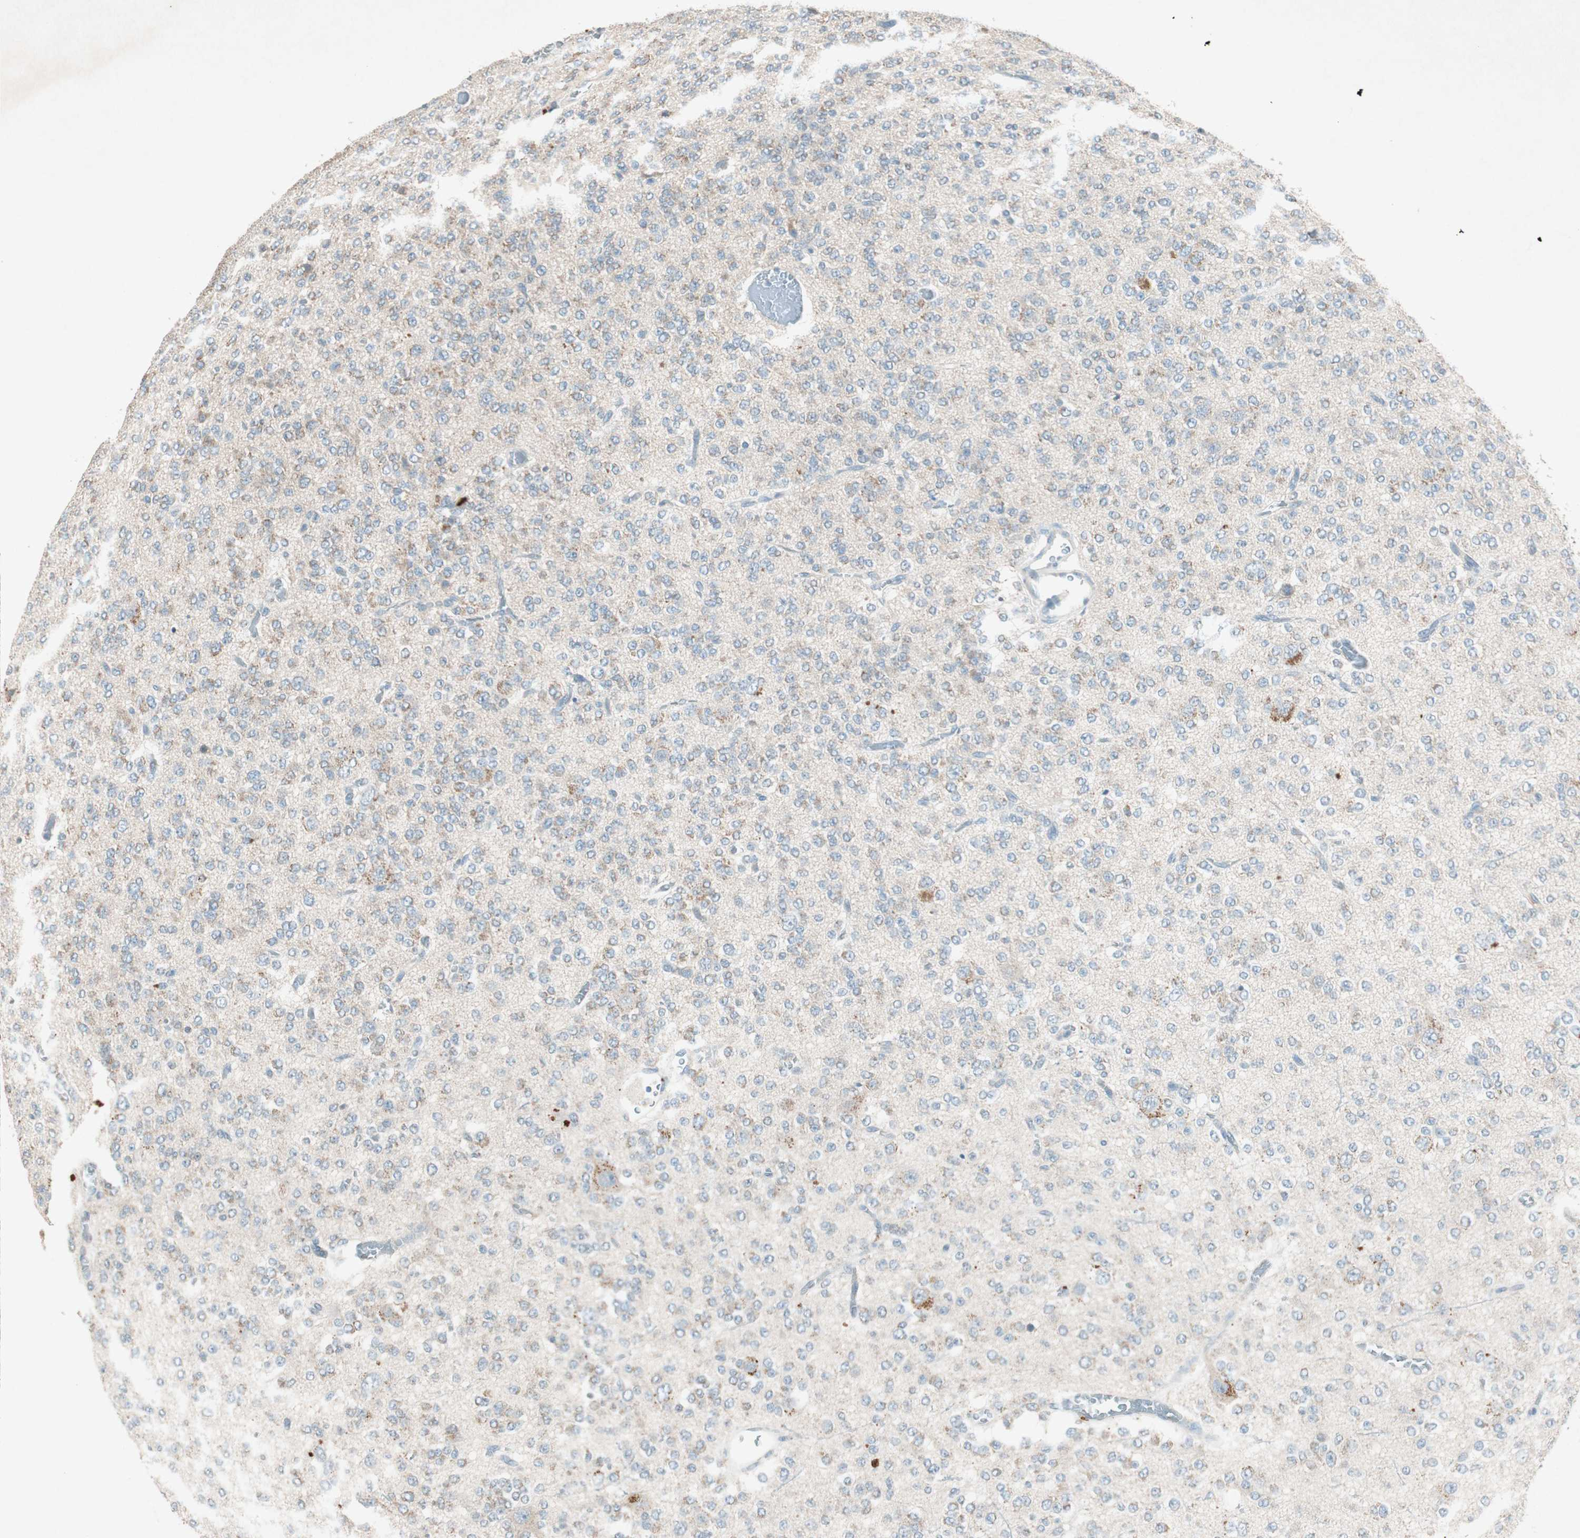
{"staining": {"intensity": "weak", "quantity": "<25%", "location": "cytoplasmic/membranous"}, "tissue": "glioma", "cell_type": "Tumor cells", "image_type": "cancer", "snomed": [{"axis": "morphology", "description": "Glioma, malignant, Low grade"}, {"axis": "topography", "description": "Brain"}], "caption": "The histopathology image shows no significant staining in tumor cells of malignant low-grade glioma.", "gene": "NKAIN1", "patient": {"sex": "male", "age": 38}}